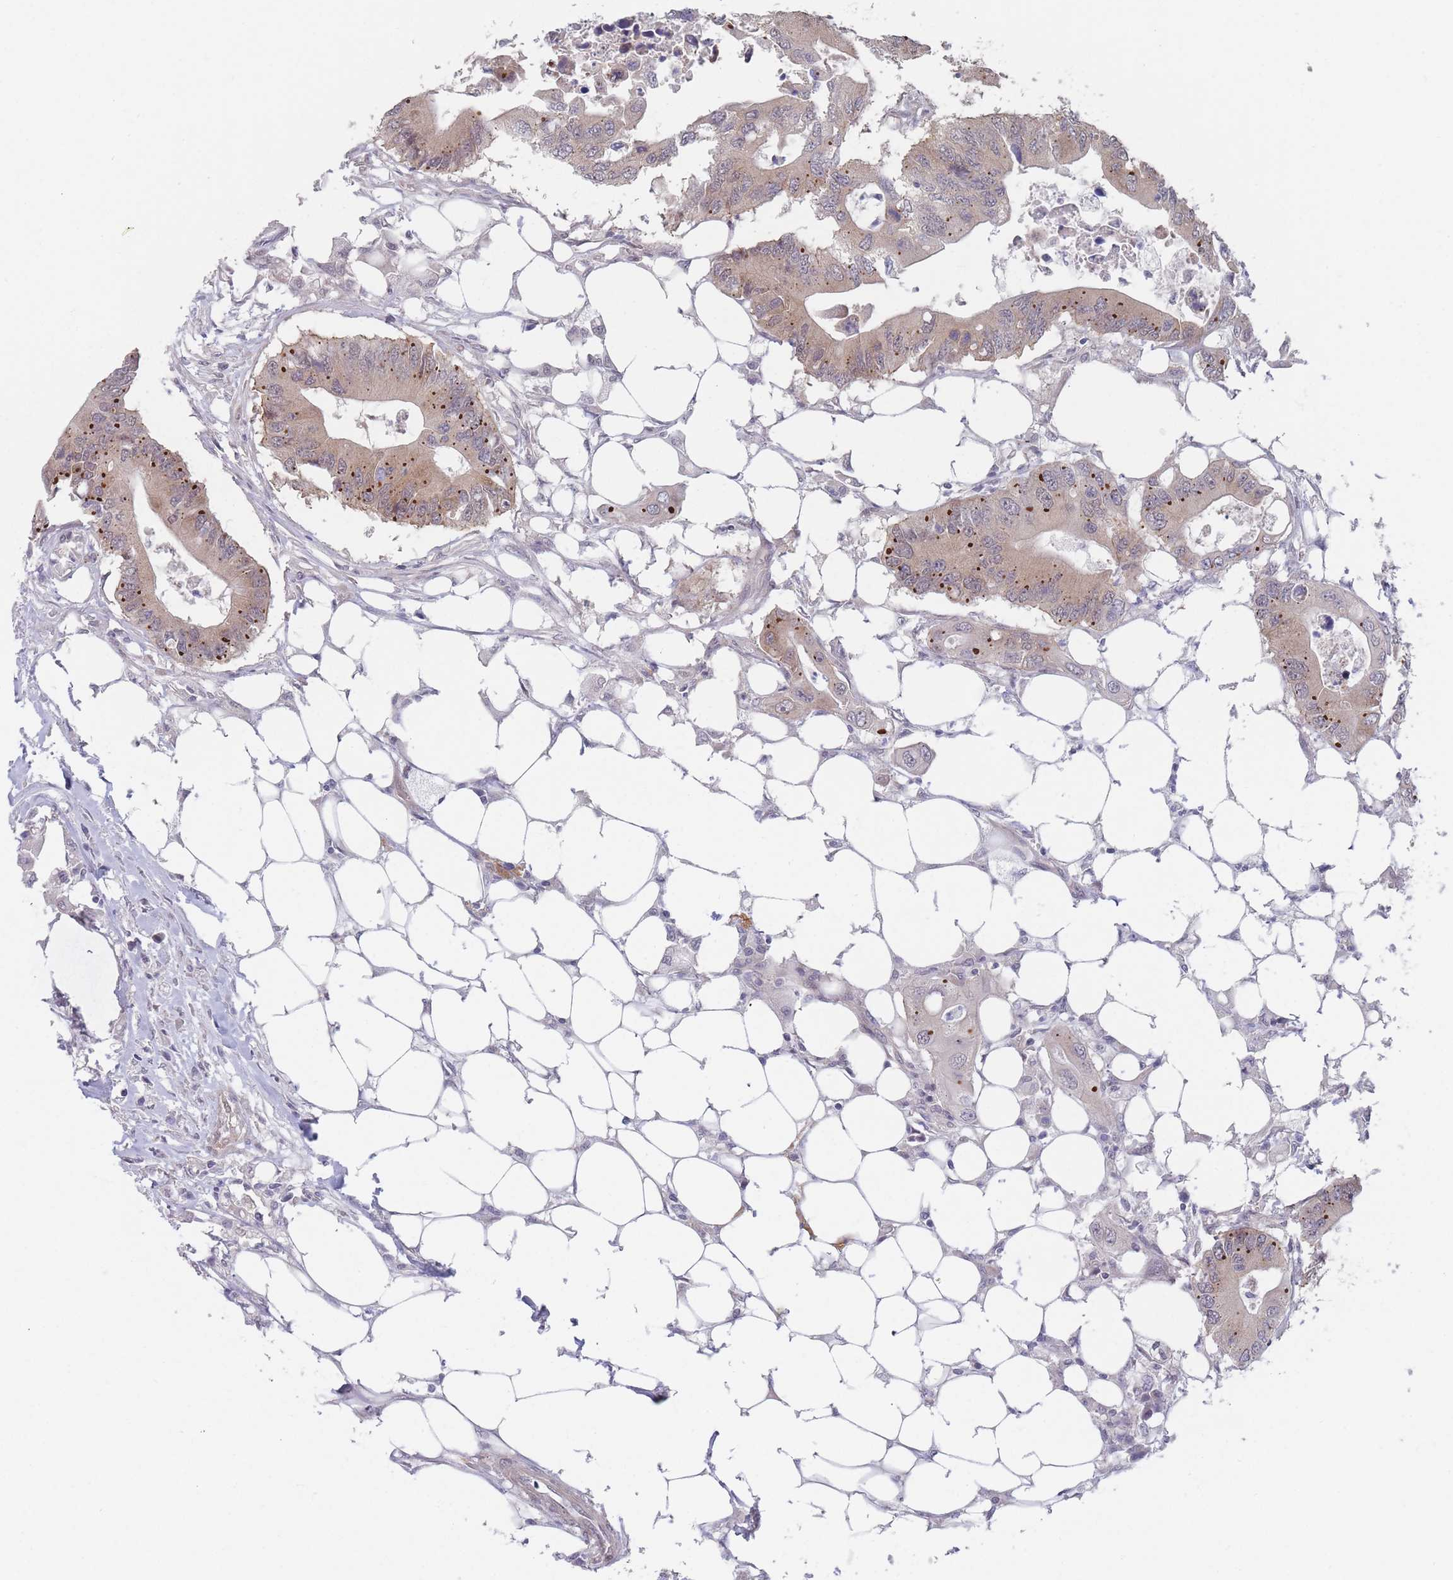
{"staining": {"intensity": "moderate", "quantity": "<25%", "location": "cytoplasmic/membranous"}, "tissue": "colorectal cancer", "cell_type": "Tumor cells", "image_type": "cancer", "snomed": [{"axis": "morphology", "description": "Adenocarcinoma, NOS"}, {"axis": "topography", "description": "Colon"}], "caption": "DAB (3,3'-diaminobenzidine) immunohistochemical staining of adenocarcinoma (colorectal) demonstrates moderate cytoplasmic/membranous protein positivity in approximately <25% of tumor cells.", "gene": "ANKRD10", "patient": {"sex": "male", "age": 71}}